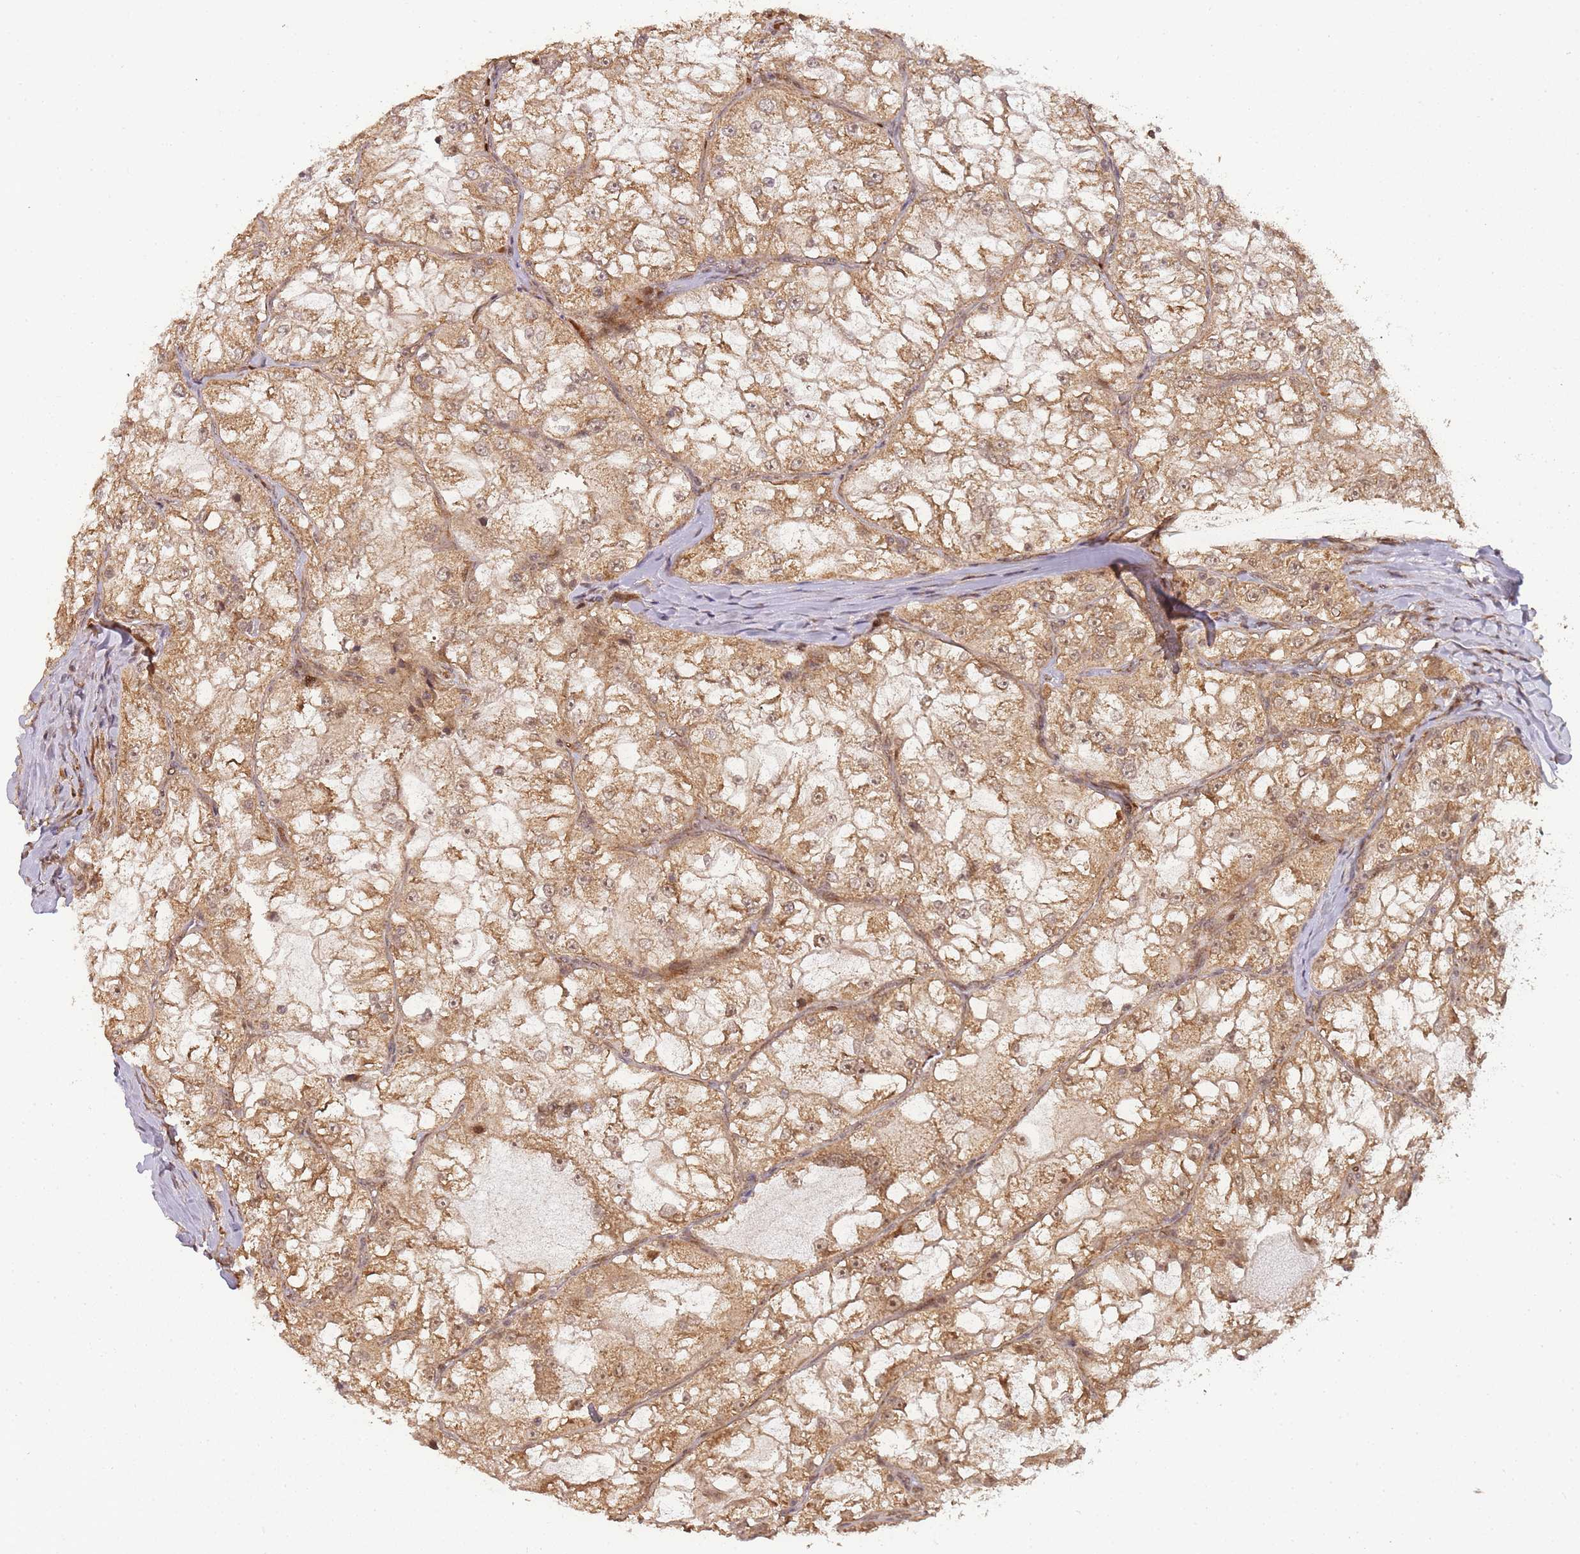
{"staining": {"intensity": "moderate", "quantity": ">75%", "location": "cytoplasmic/membranous"}, "tissue": "renal cancer", "cell_type": "Tumor cells", "image_type": "cancer", "snomed": [{"axis": "morphology", "description": "Adenocarcinoma, NOS"}, {"axis": "topography", "description": "Kidney"}], "caption": "Protein staining by immunohistochemistry (IHC) reveals moderate cytoplasmic/membranous positivity in approximately >75% of tumor cells in renal cancer (adenocarcinoma).", "gene": "ZNF497", "patient": {"sex": "female", "age": 72}}